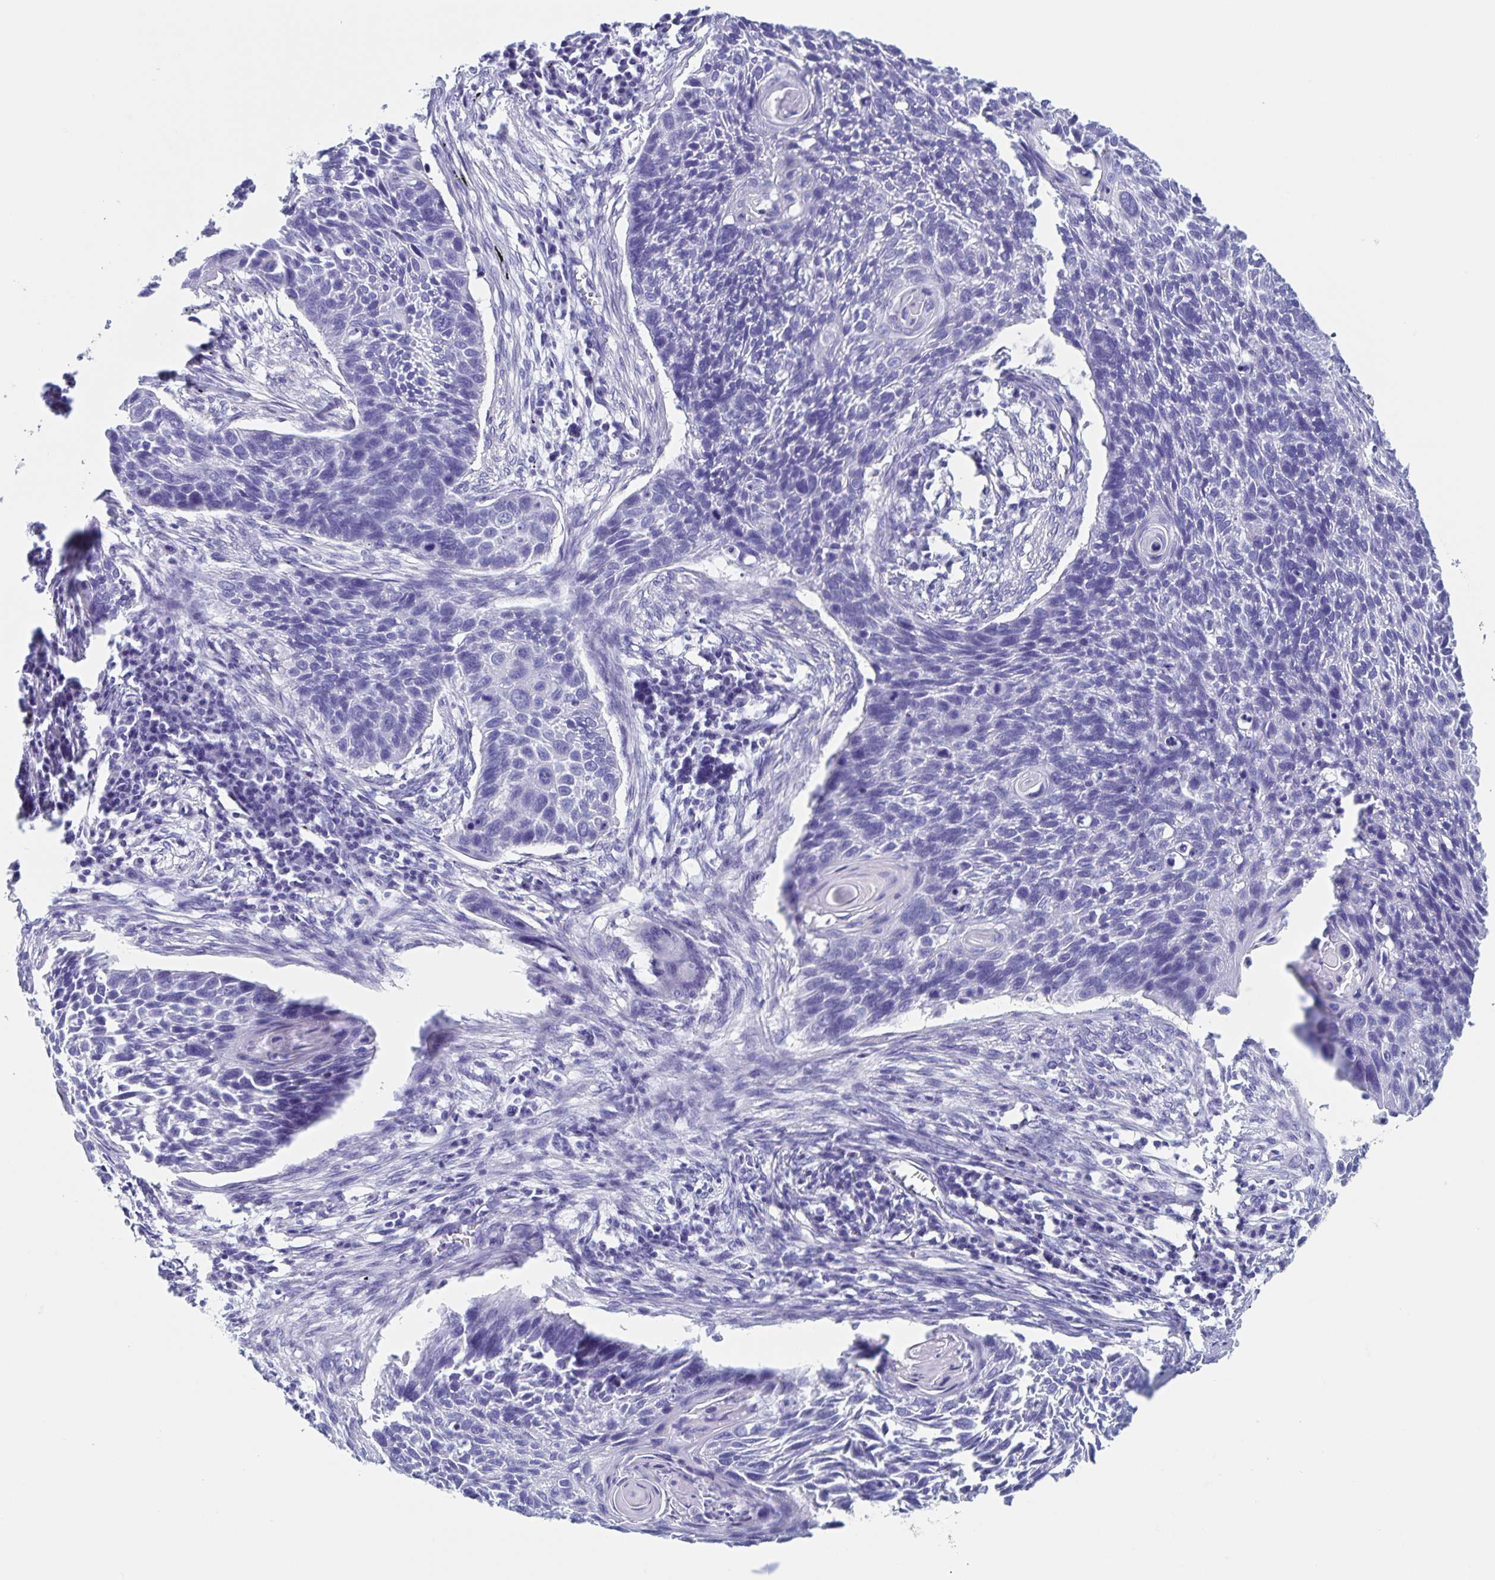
{"staining": {"intensity": "negative", "quantity": "none", "location": "none"}, "tissue": "lung cancer", "cell_type": "Tumor cells", "image_type": "cancer", "snomed": [{"axis": "morphology", "description": "Squamous cell carcinoma, NOS"}, {"axis": "topography", "description": "Lung"}], "caption": "DAB immunohistochemical staining of squamous cell carcinoma (lung) shows no significant positivity in tumor cells.", "gene": "C12orf56", "patient": {"sex": "male", "age": 78}}